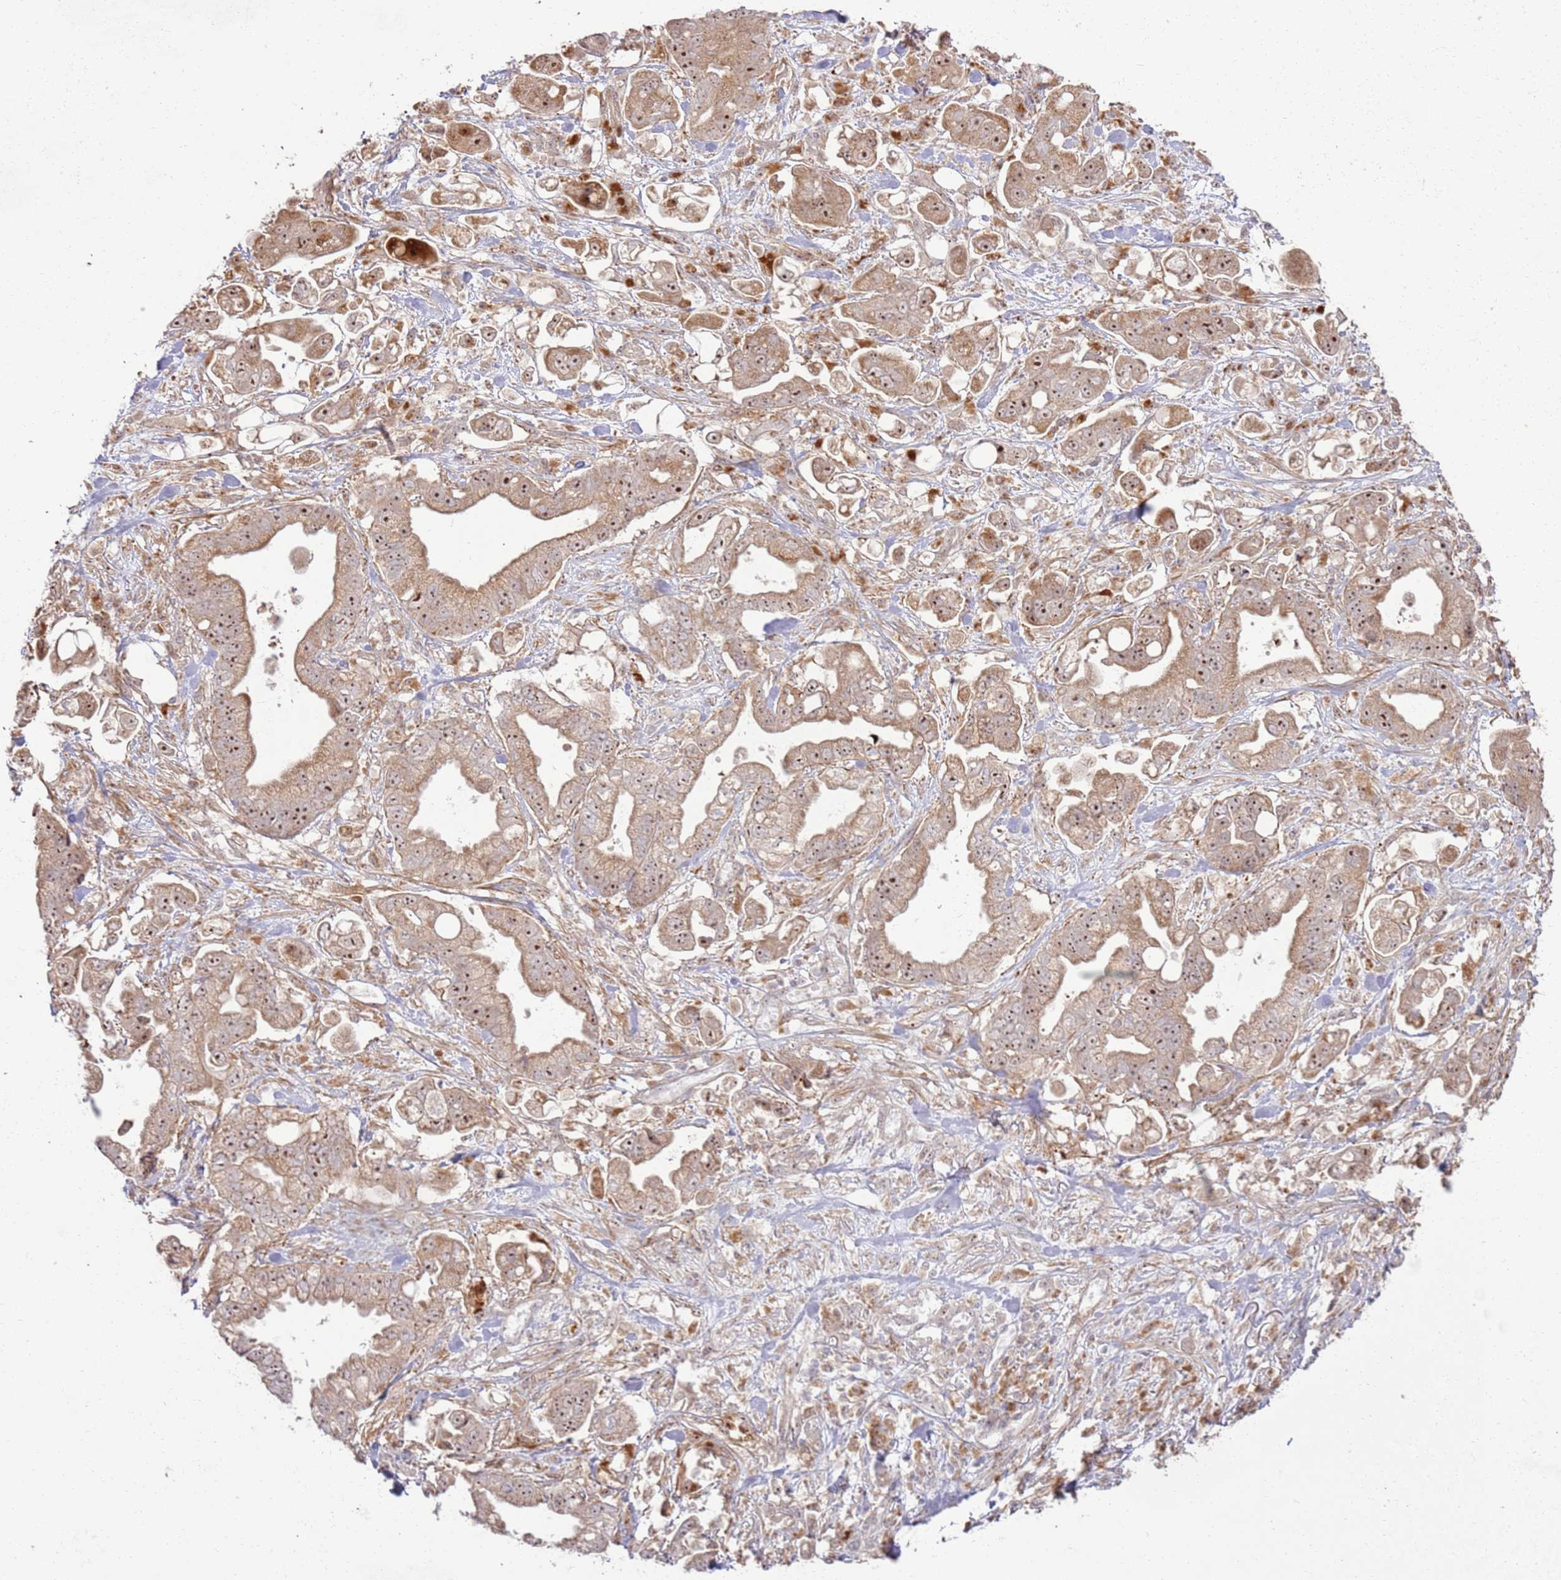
{"staining": {"intensity": "moderate", "quantity": ">75%", "location": "cytoplasmic/membranous,nuclear"}, "tissue": "stomach cancer", "cell_type": "Tumor cells", "image_type": "cancer", "snomed": [{"axis": "morphology", "description": "Adenocarcinoma, NOS"}, {"axis": "topography", "description": "Stomach"}], "caption": "DAB immunohistochemical staining of stomach adenocarcinoma displays moderate cytoplasmic/membranous and nuclear protein staining in approximately >75% of tumor cells.", "gene": "CNPY1", "patient": {"sex": "male", "age": 62}}